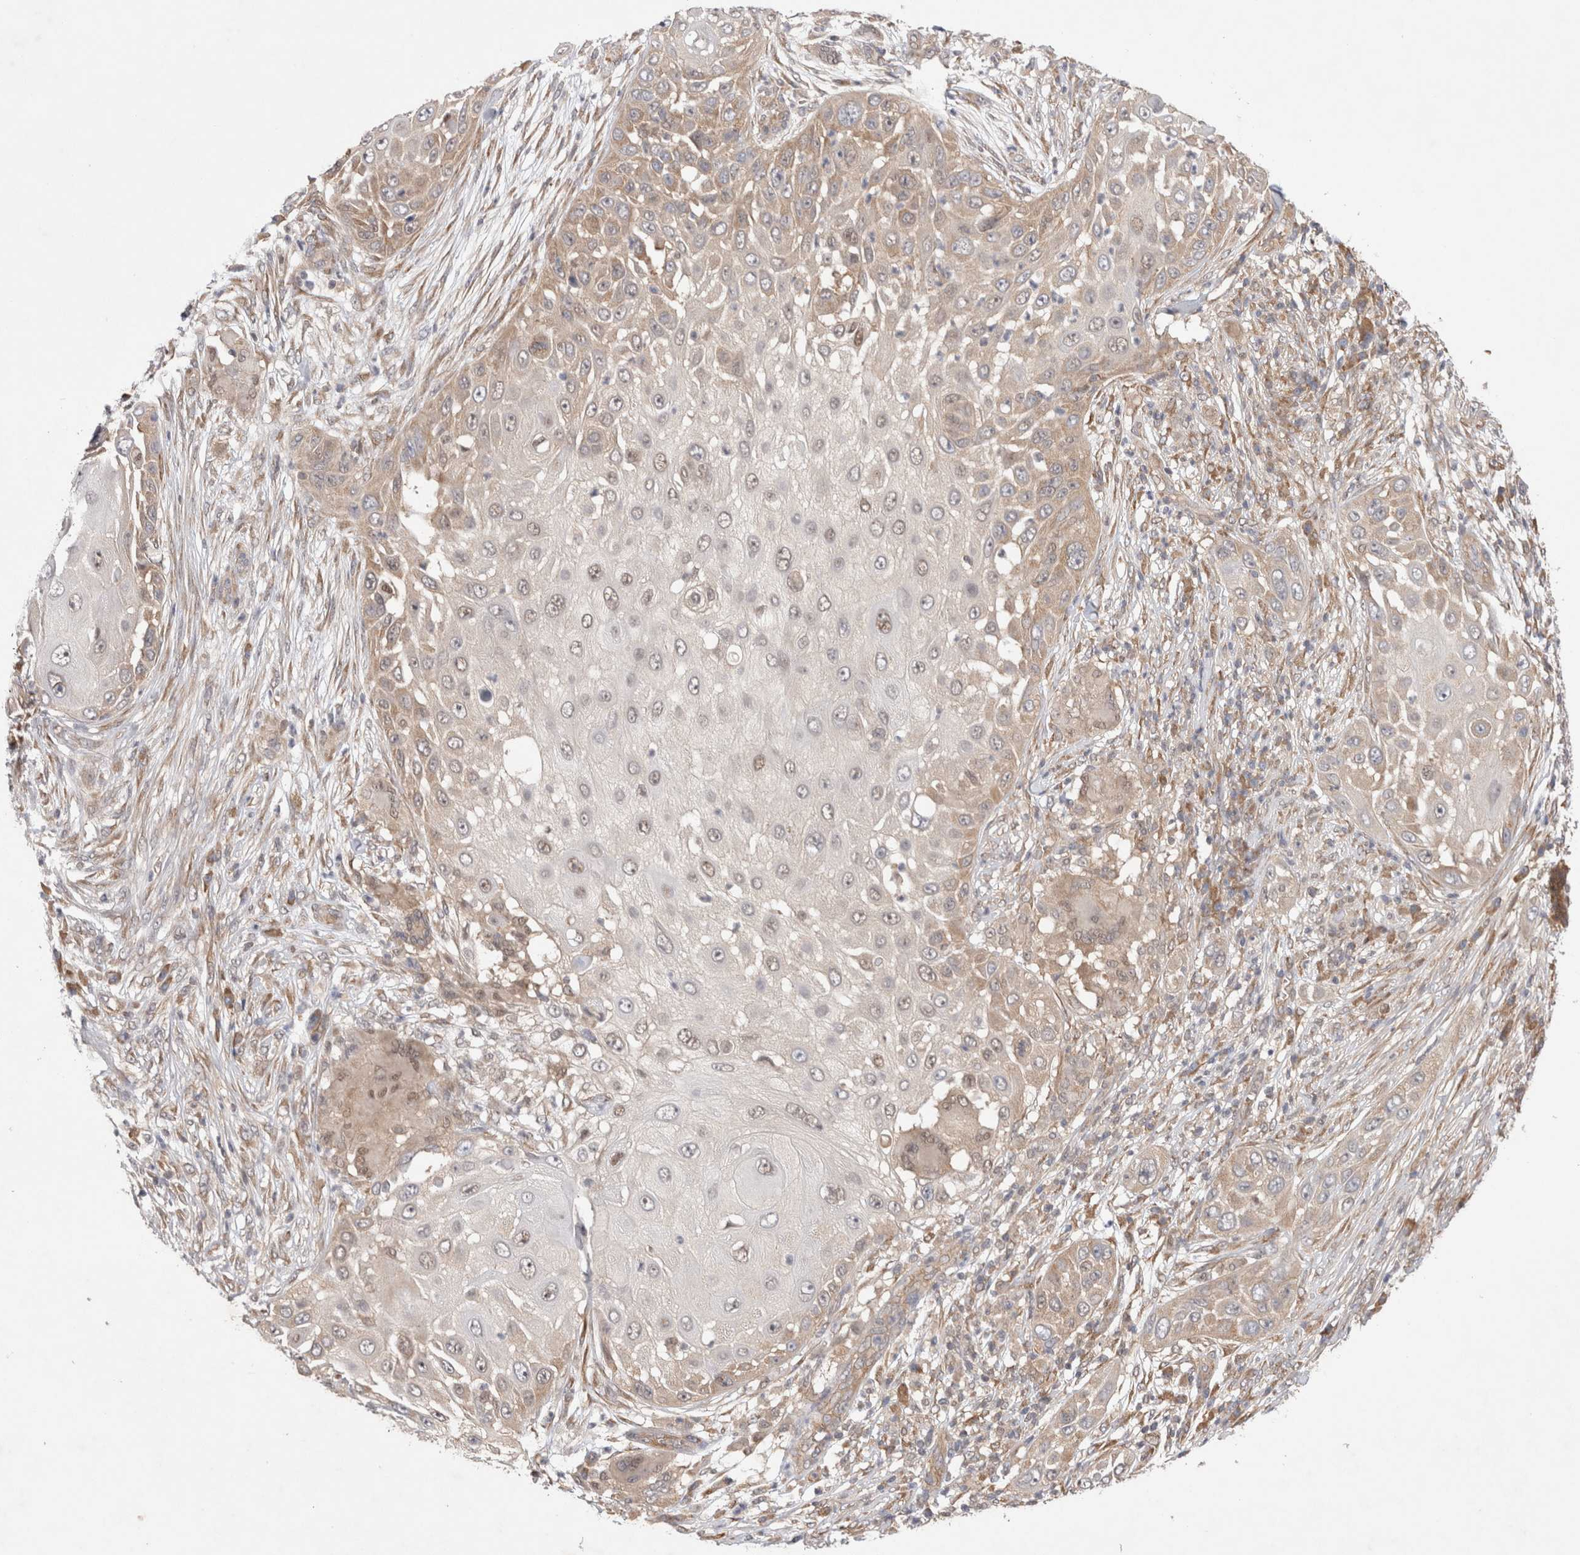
{"staining": {"intensity": "weak", "quantity": "25%-75%", "location": "cytoplasmic/membranous"}, "tissue": "skin cancer", "cell_type": "Tumor cells", "image_type": "cancer", "snomed": [{"axis": "morphology", "description": "Squamous cell carcinoma, NOS"}, {"axis": "topography", "description": "Skin"}], "caption": "A brown stain shows weak cytoplasmic/membranous staining of a protein in squamous cell carcinoma (skin) tumor cells. The protein of interest is shown in brown color, while the nuclei are stained blue.", "gene": "EIF3E", "patient": {"sex": "female", "age": 44}}